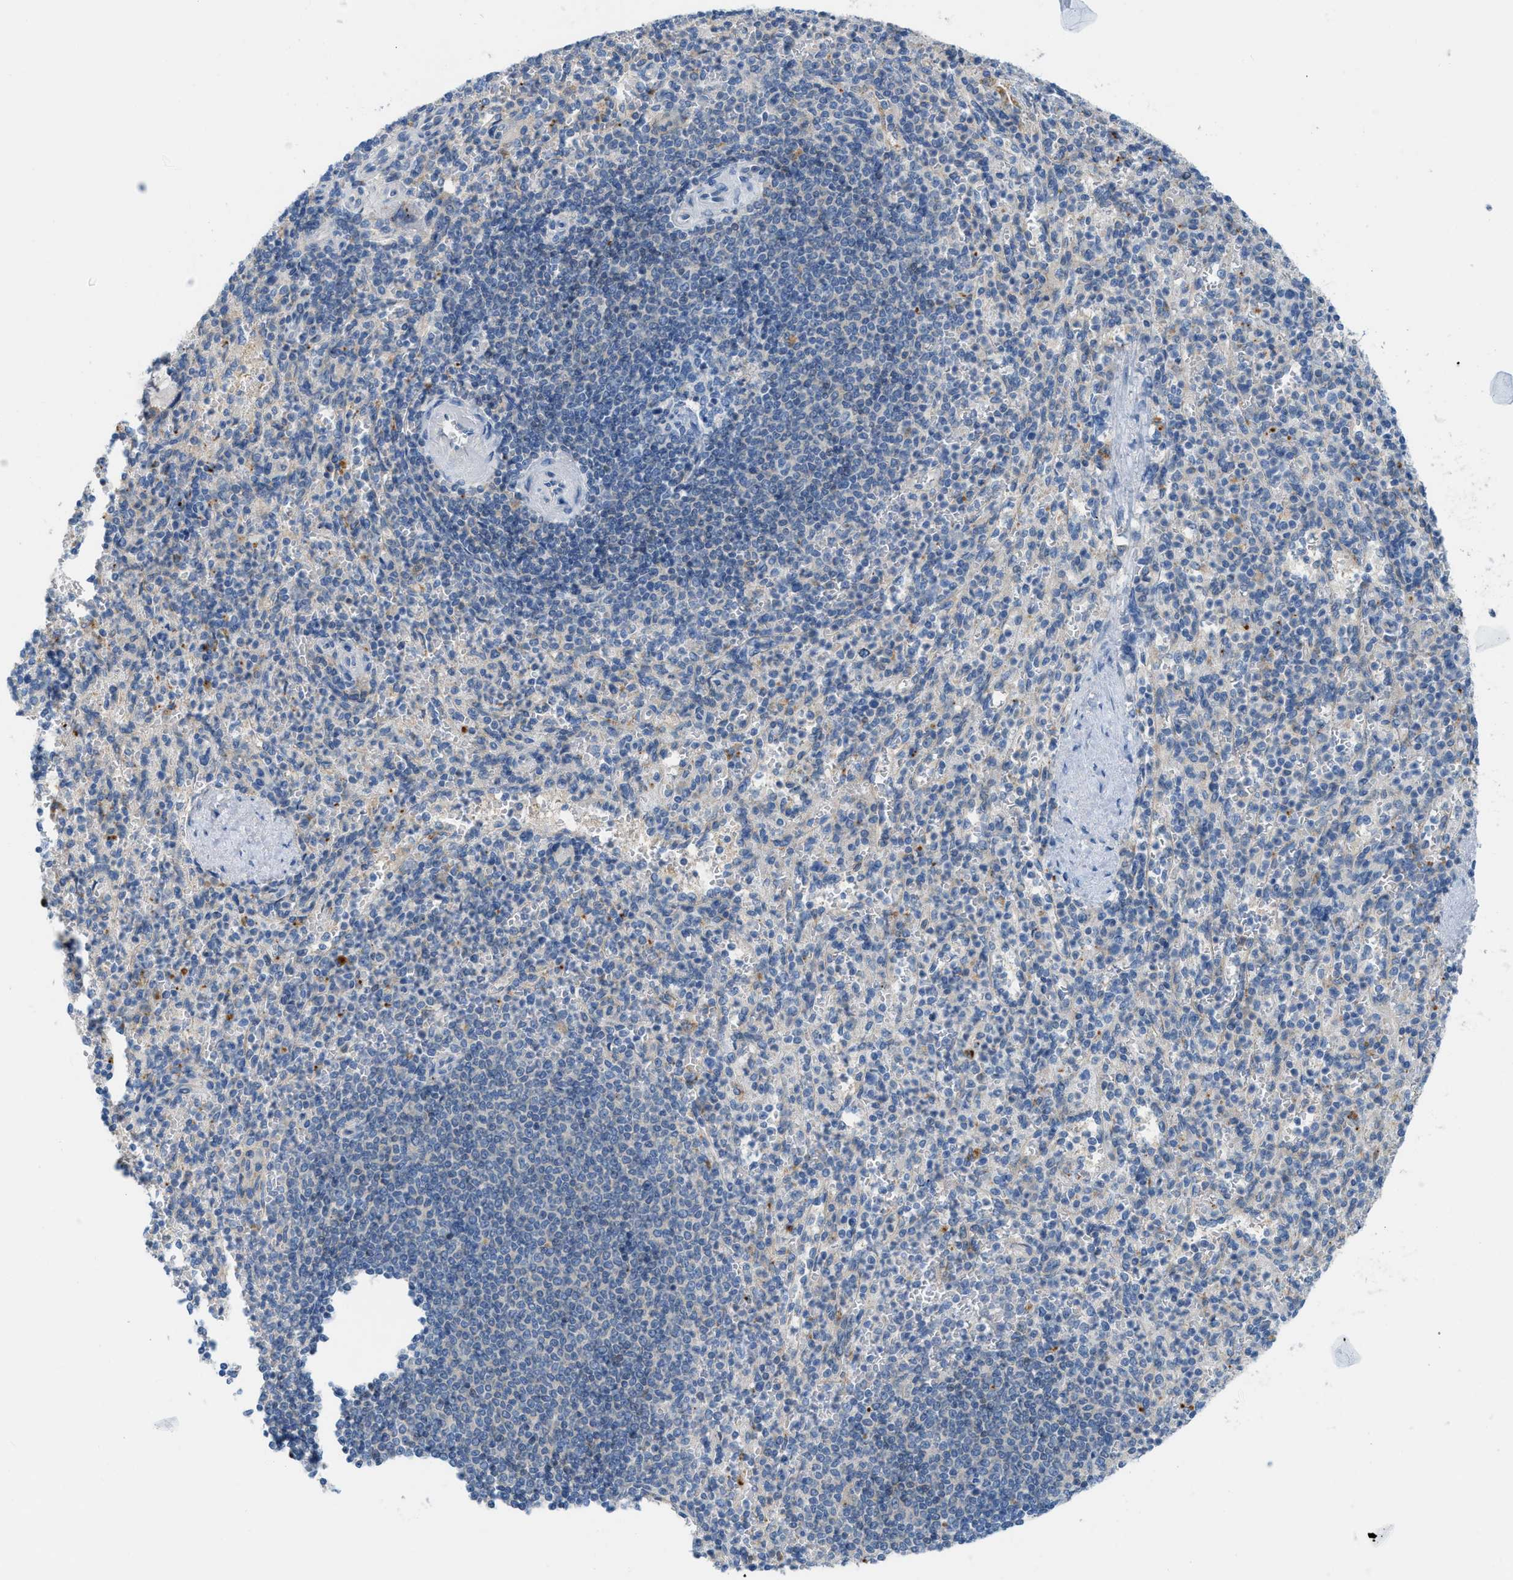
{"staining": {"intensity": "weak", "quantity": ">75%", "location": "cytoplasmic/membranous"}, "tissue": "spleen", "cell_type": "Cells in red pulp", "image_type": "normal", "snomed": [{"axis": "morphology", "description": "Normal tissue, NOS"}, {"axis": "topography", "description": "Spleen"}], "caption": "A low amount of weak cytoplasmic/membranous staining is appreciated in approximately >75% of cells in red pulp in unremarkable spleen.", "gene": "CSTB", "patient": {"sex": "female", "age": 74}}